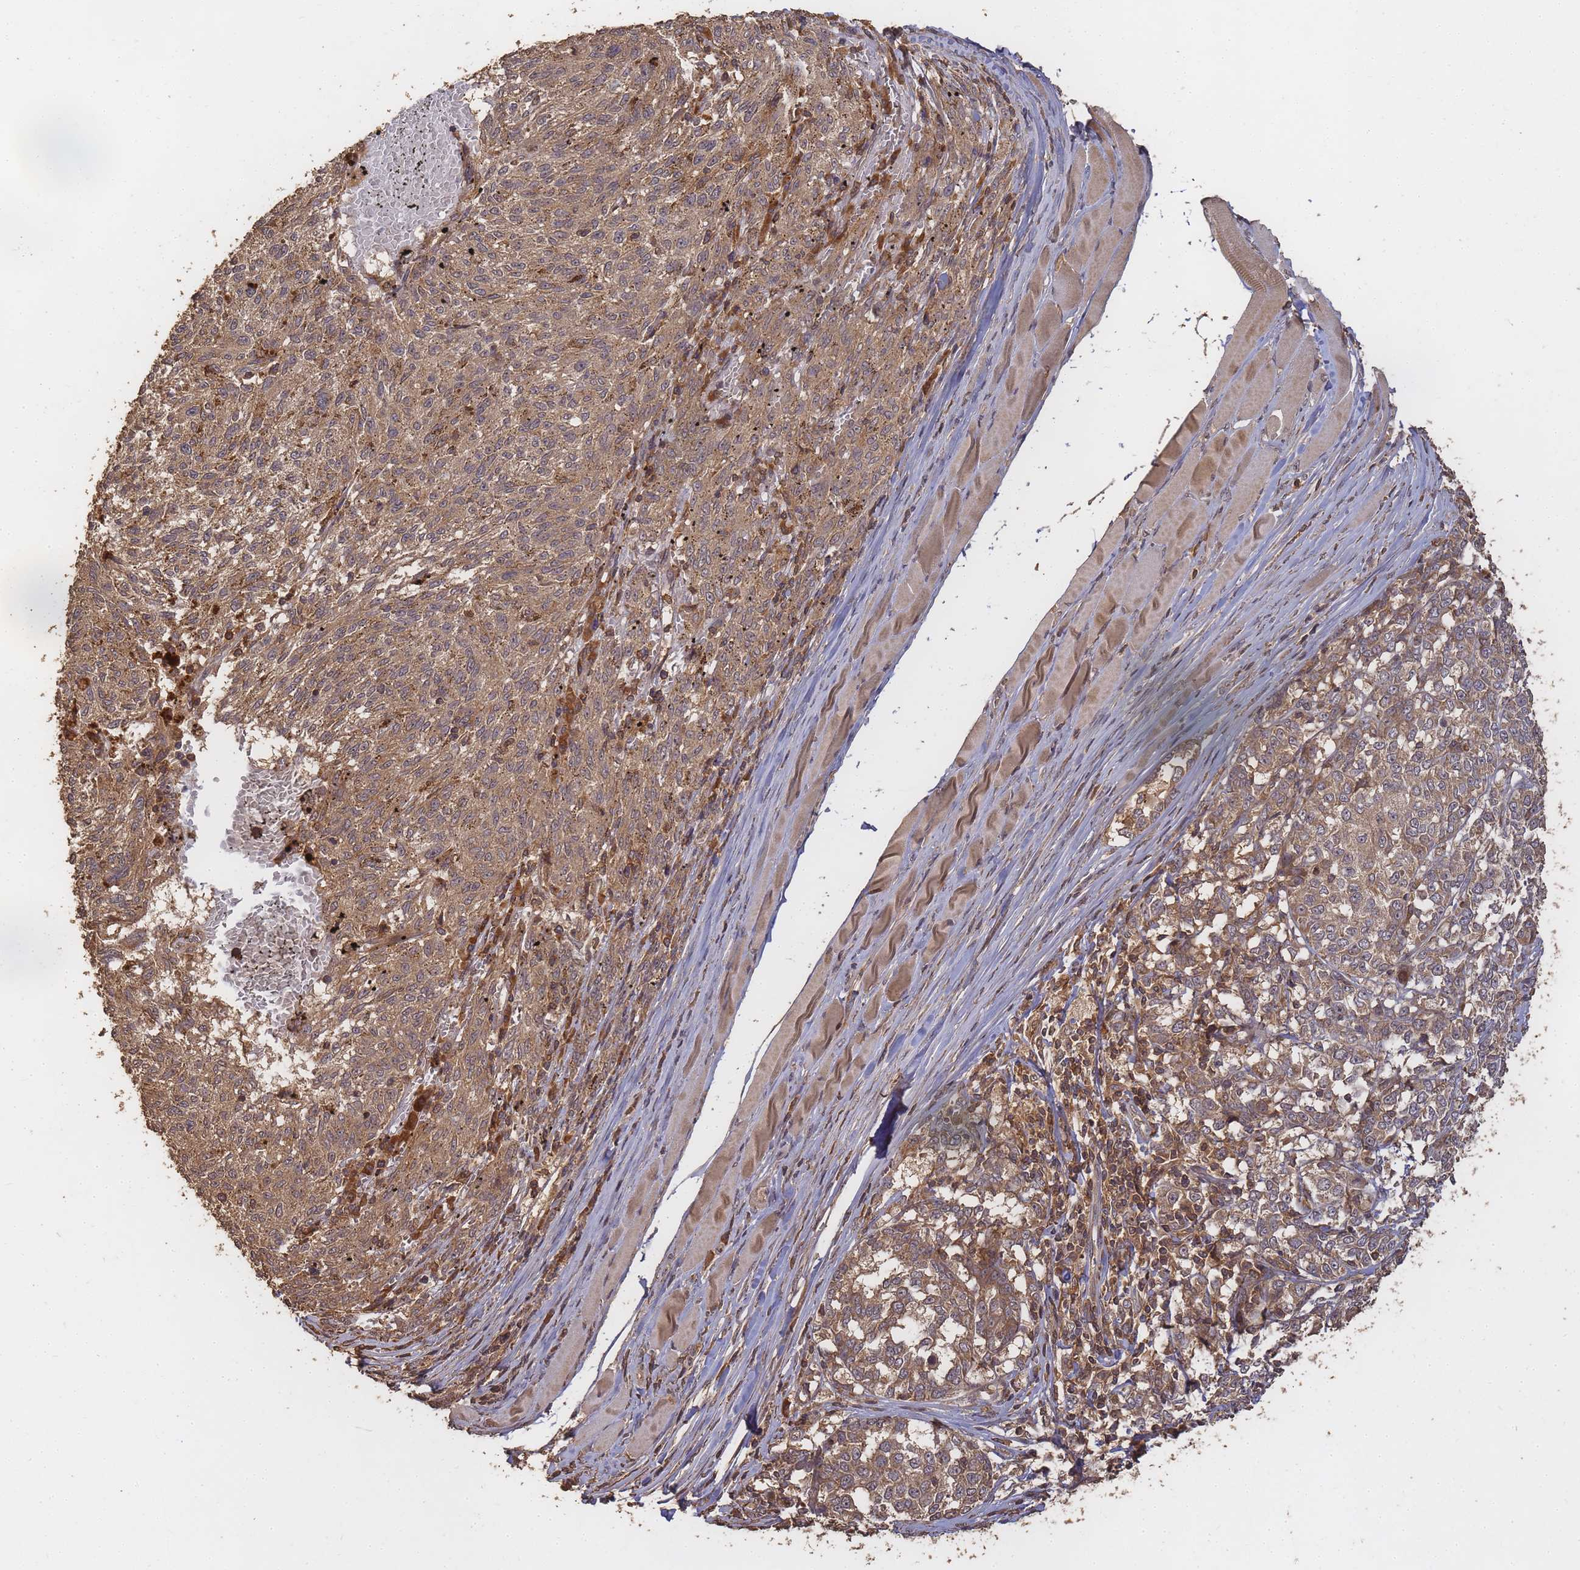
{"staining": {"intensity": "moderate", "quantity": ">75%", "location": "cytoplasmic/membranous"}, "tissue": "melanoma", "cell_type": "Tumor cells", "image_type": "cancer", "snomed": [{"axis": "morphology", "description": "Malignant melanoma, NOS"}, {"axis": "topography", "description": "Skin"}], "caption": "There is medium levels of moderate cytoplasmic/membranous staining in tumor cells of malignant melanoma, as demonstrated by immunohistochemical staining (brown color).", "gene": "ALKBH1", "patient": {"sex": "female", "age": 72}}